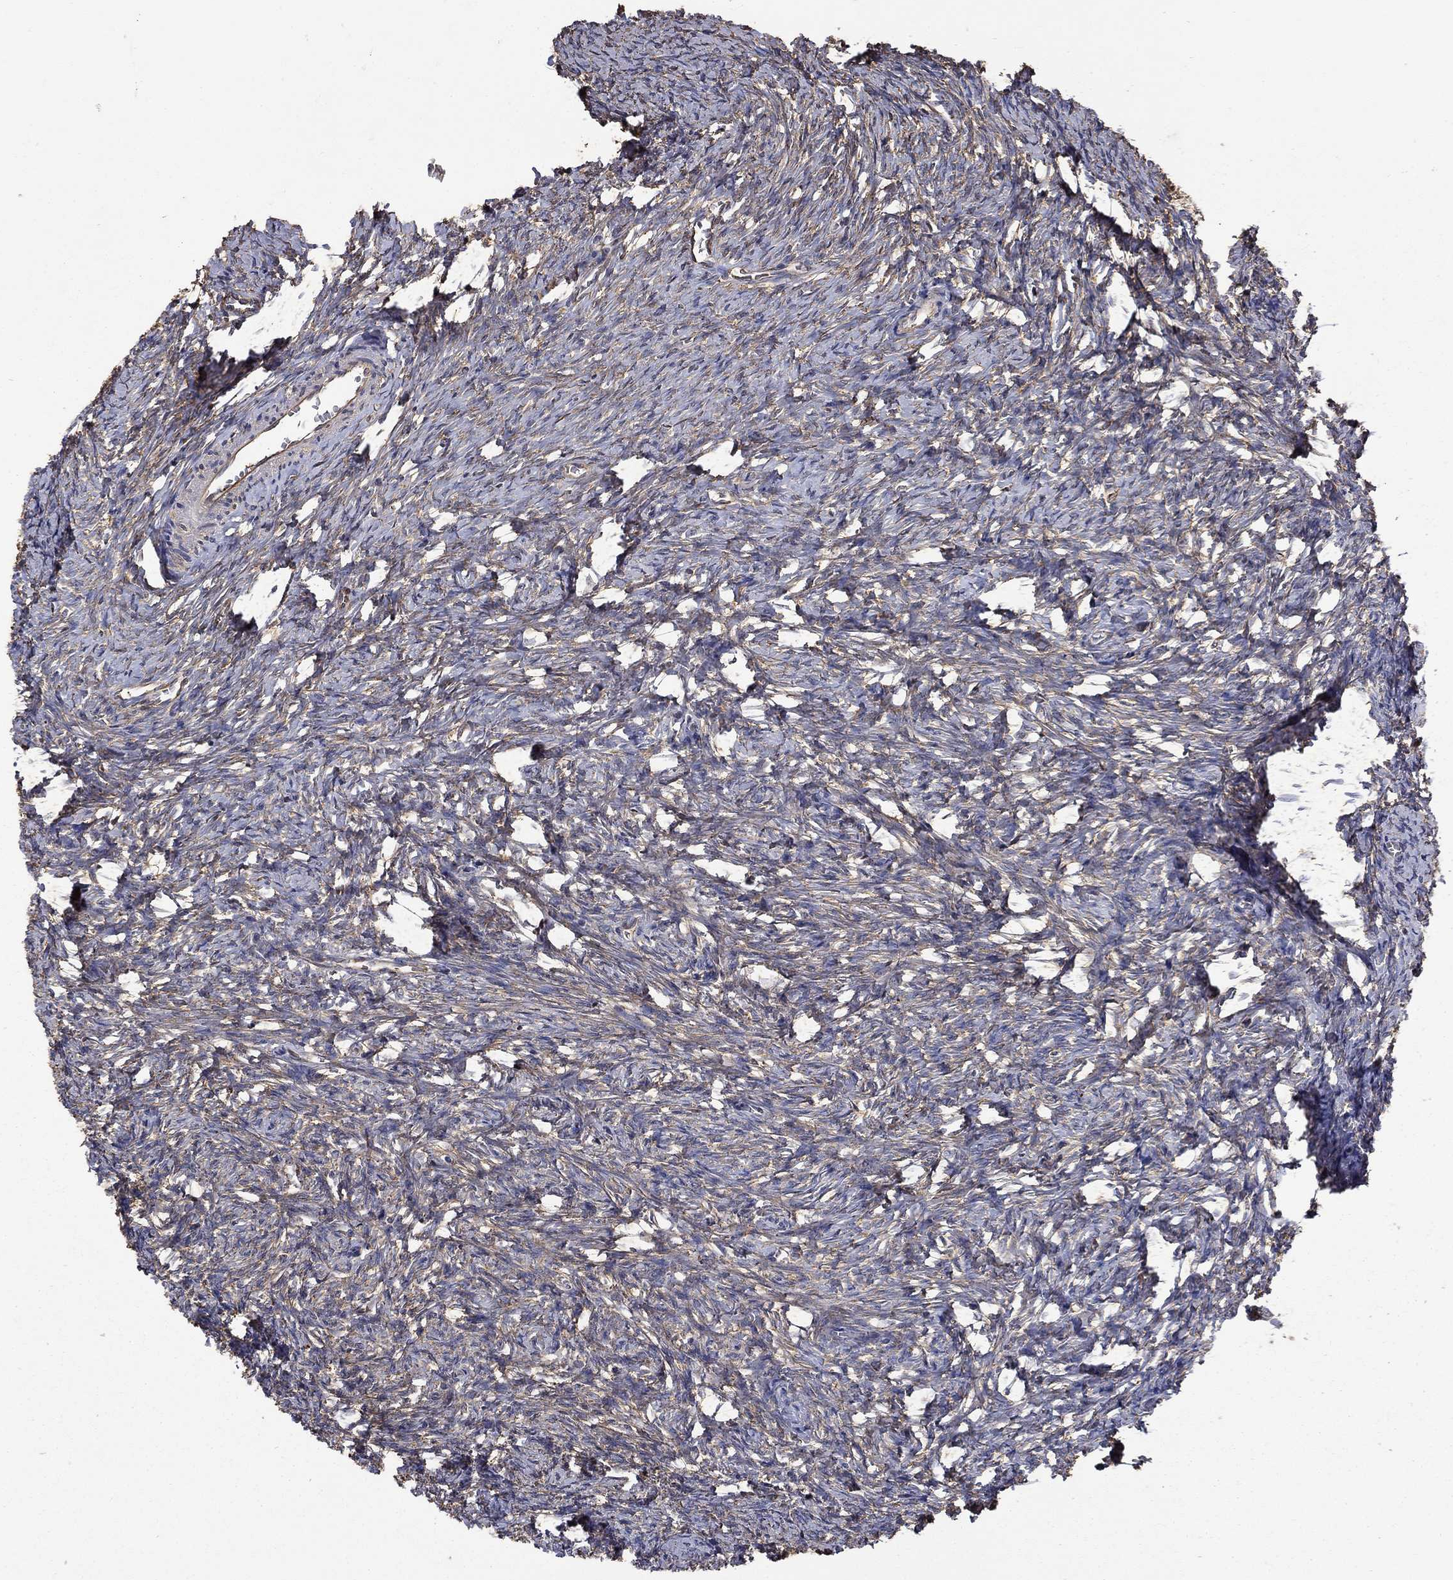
{"staining": {"intensity": "weak", "quantity": "25%-75%", "location": "cytoplasmic/membranous"}, "tissue": "ovary", "cell_type": "Ovarian stroma cells", "image_type": "normal", "snomed": [{"axis": "morphology", "description": "Normal tissue, NOS"}, {"axis": "topography", "description": "Ovary"}], "caption": "IHC micrograph of normal ovary: human ovary stained using IHC reveals low levels of weak protein expression localized specifically in the cytoplasmic/membranous of ovarian stroma cells, appearing as a cytoplasmic/membranous brown color.", "gene": "DPYSL2", "patient": {"sex": "female", "age": 39}}